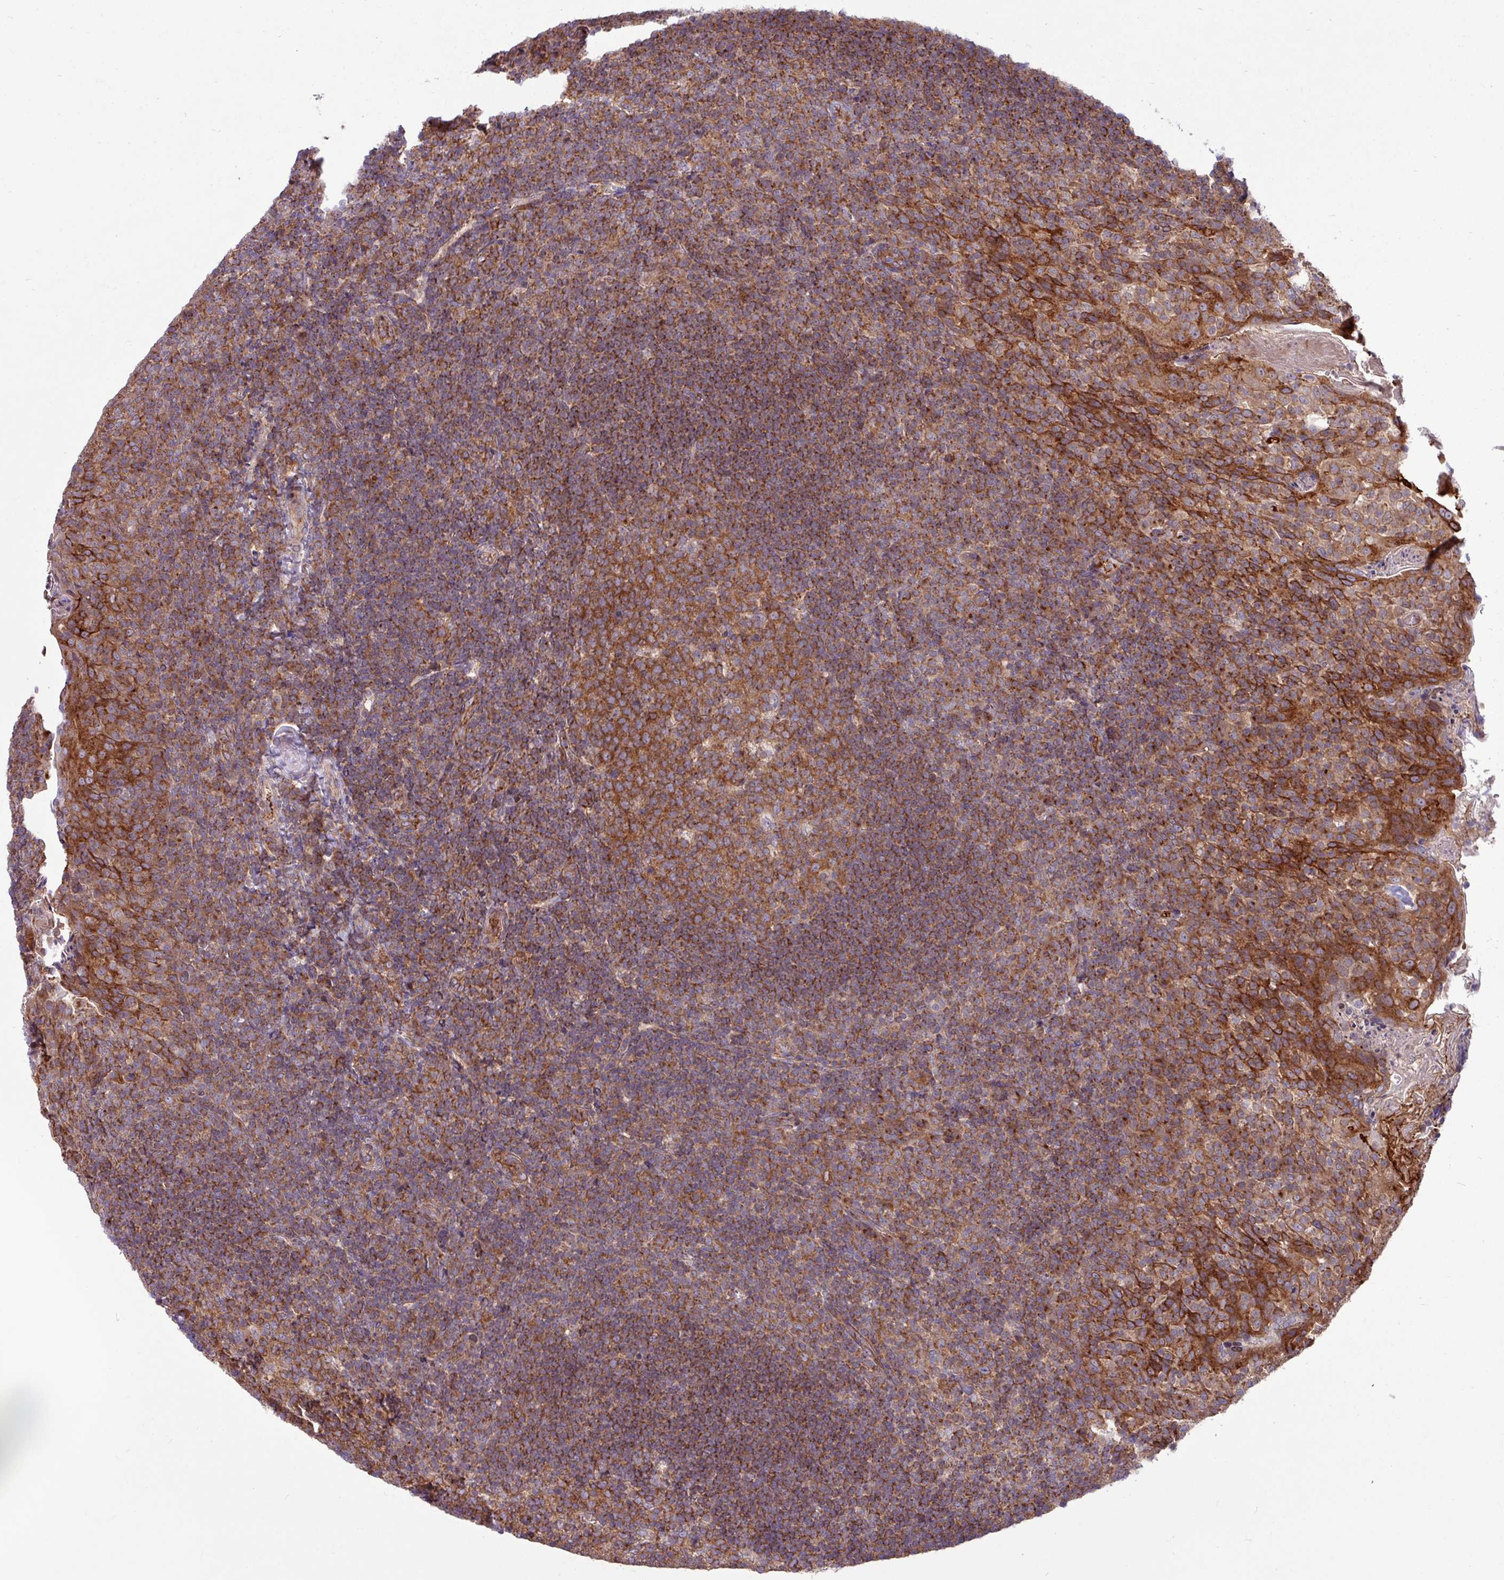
{"staining": {"intensity": "strong", "quantity": ">75%", "location": "cytoplasmic/membranous"}, "tissue": "tonsil", "cell_type": "Germinal center cells", "image_type": "normal", "snomed": [{"axis": "morphology", "description": "Normal tissue, NOS"}, {"axis": "topography", "description": "Tonsil"}], "caption": "Tonsil stained for a protein (brown) displays strong cytoplasmic/membranous positive positivity in about >75% of germinal center cells.", "gene": "LSM12", "patient": {"sex": "female", "age": 10}}